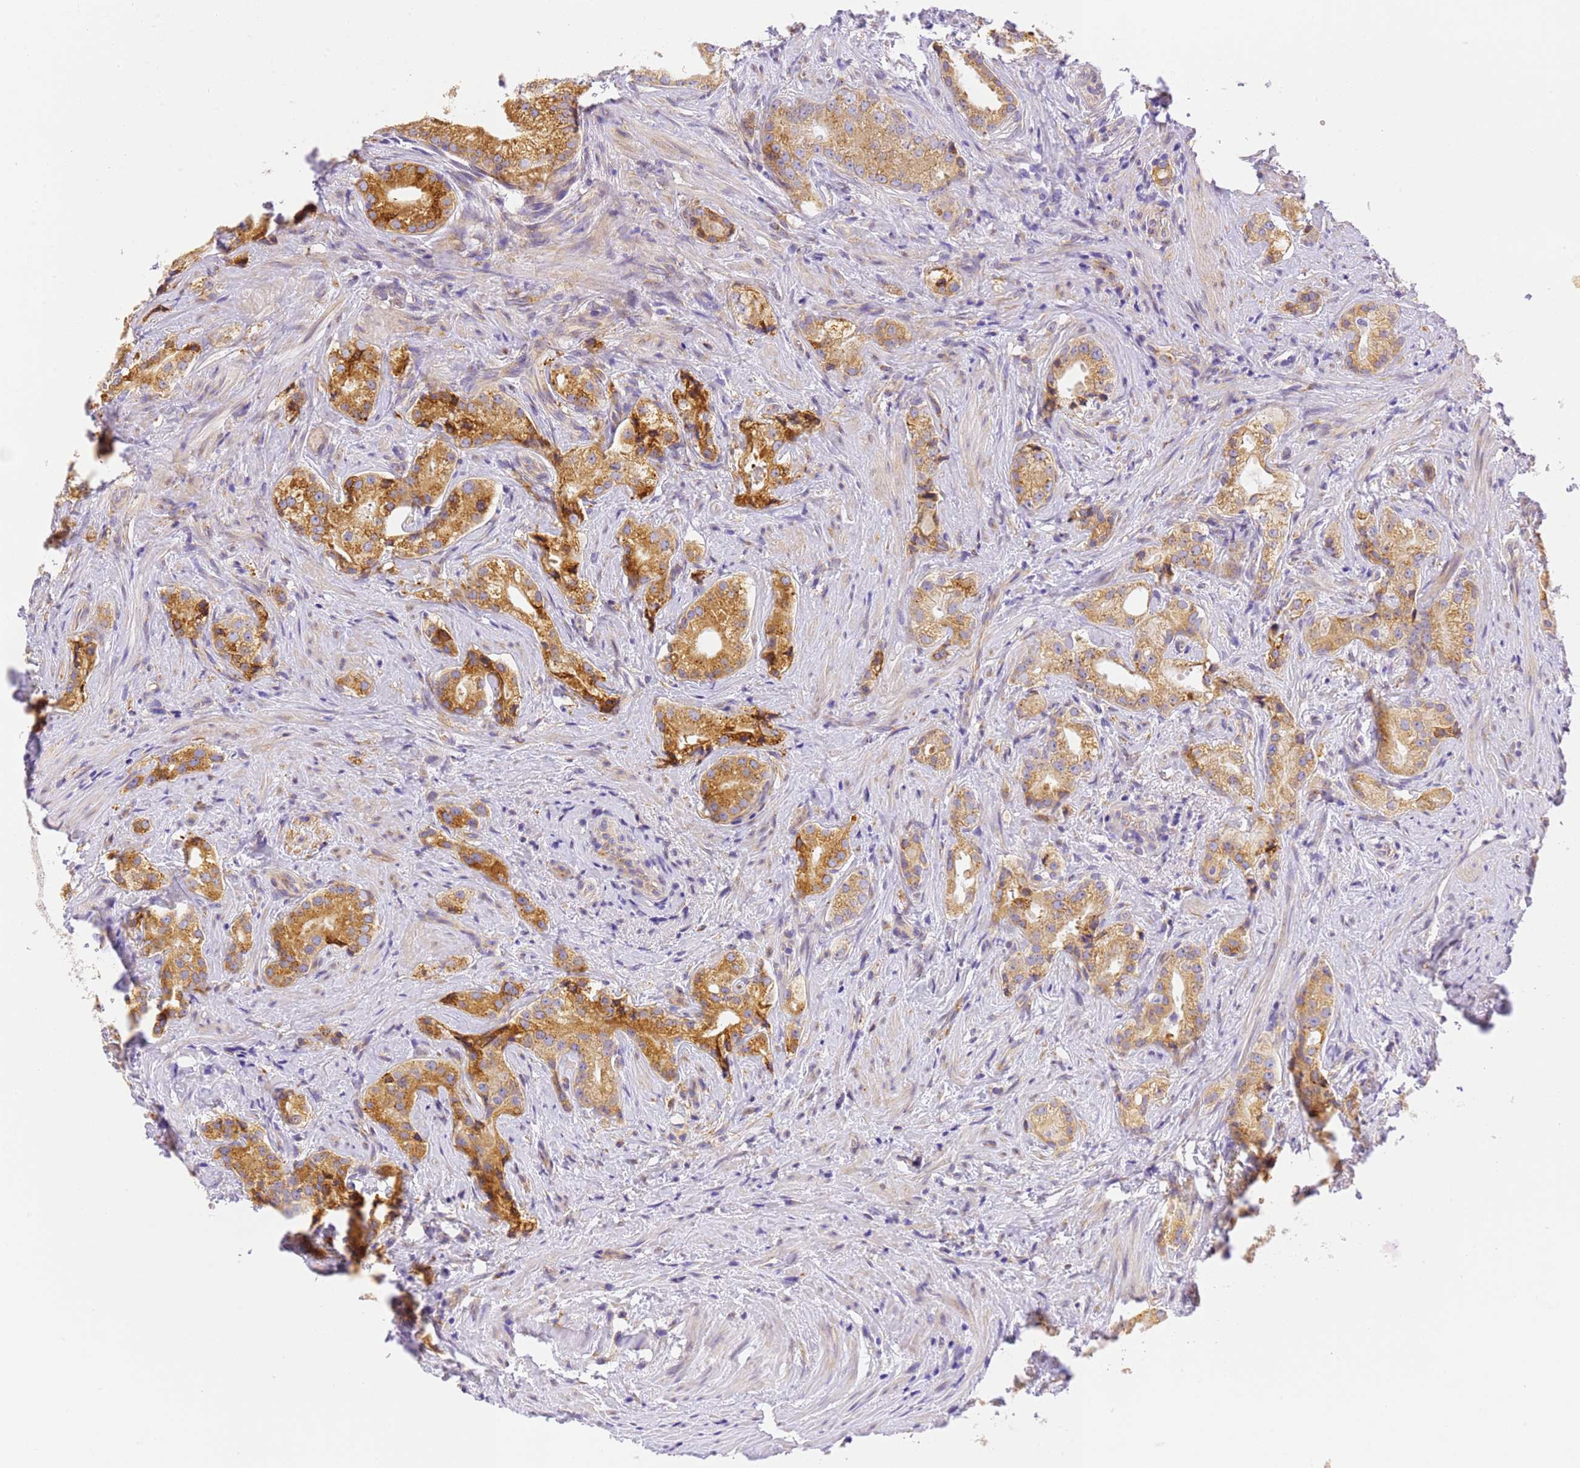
{"staining": {"intensity": "moderate", "quantity": ">75%", "location": "cytoplasmic/membranous"}, "tissue": "prostate cancer", "cell_type": "Tumor cells", "image_type": "cancer", "snomed": [{"axis": "morphology", "description": "Adenocarcinoma, Low grade"}, {"axis": "topography", "description": "Prostate"}], "caption": "Protein staining of low-grade adenocarcinoma (prostate) tissue reveals moderate cytoplasmic/membranous positivity in approximately >75% of tumor cells.", "gene": "RHBDD3", "patient": {"sex": "male", "age": 71}}